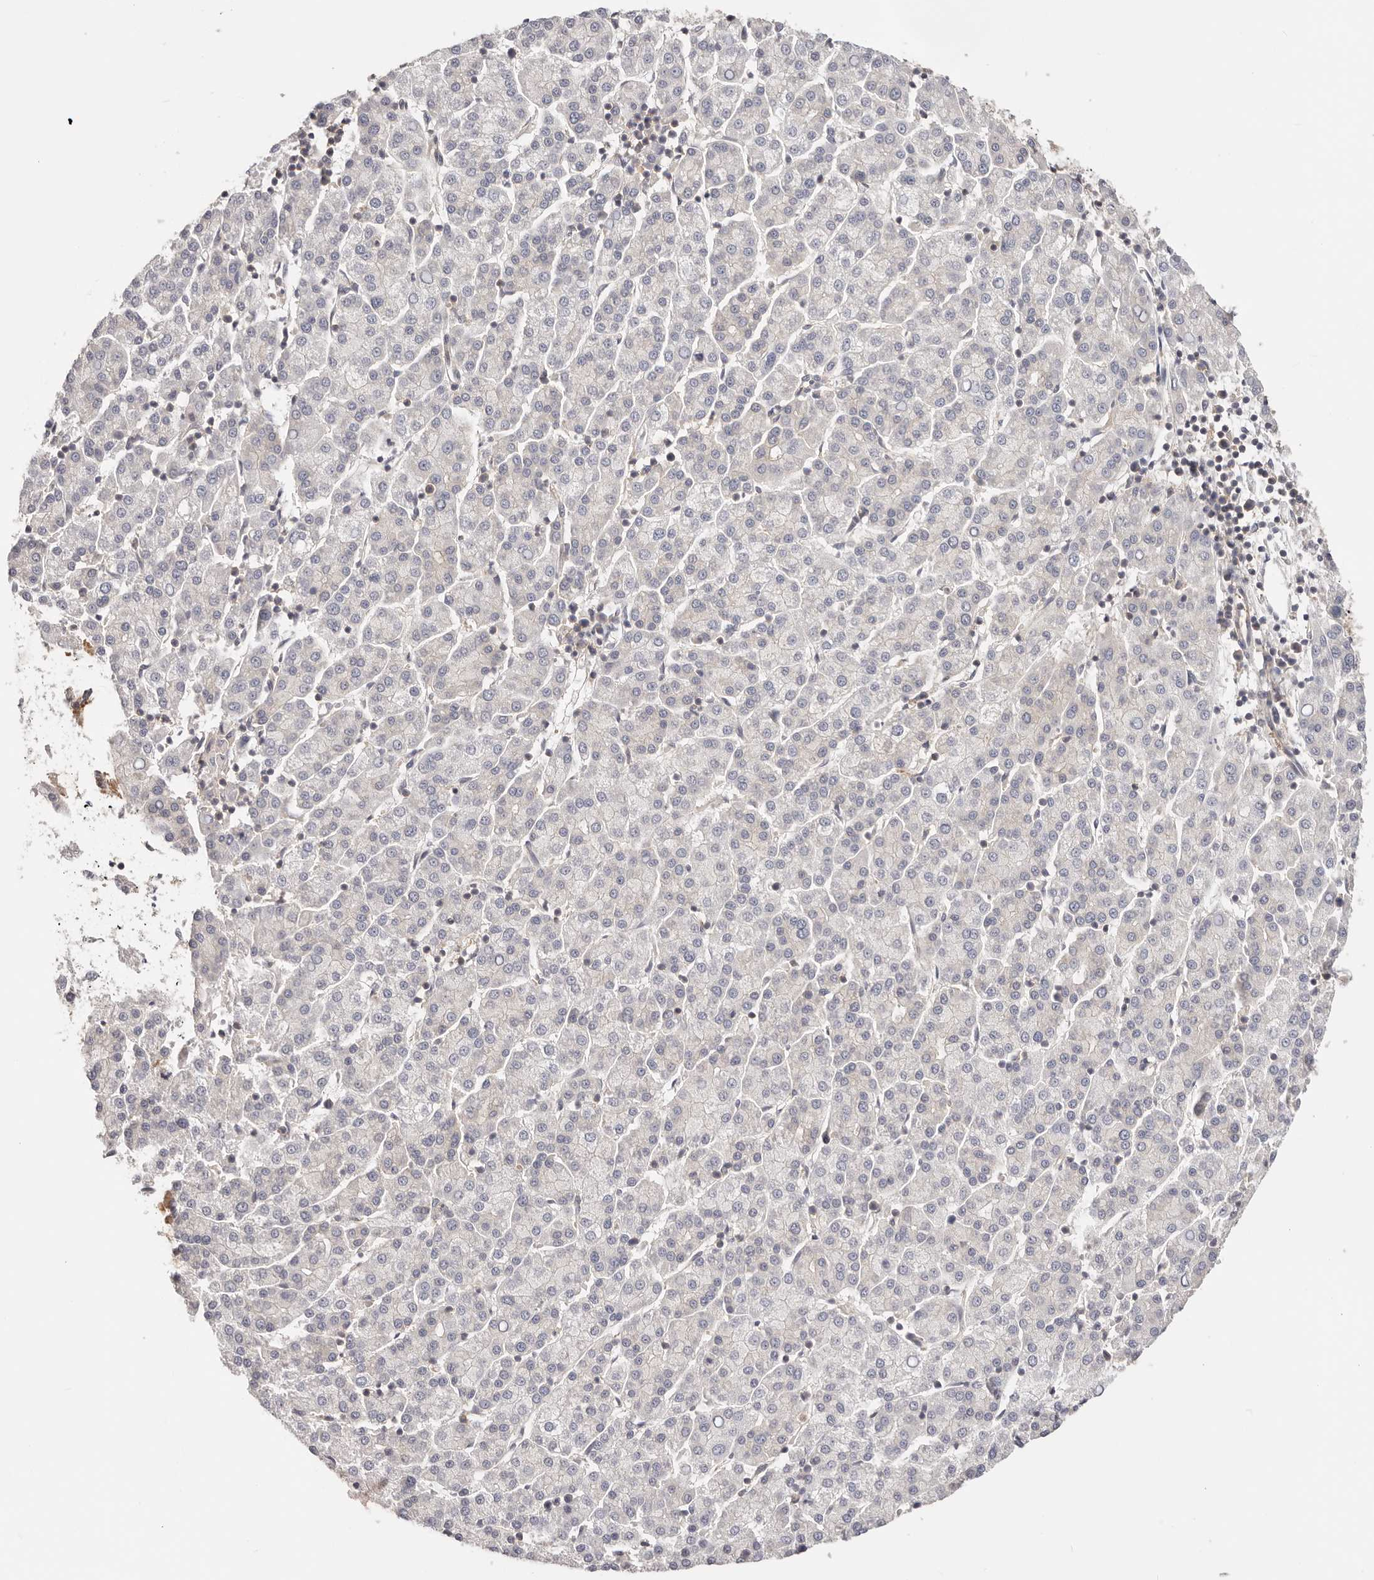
{"staining": {"intensity": "negative", "quantity": "none", "location": "none"}, "tissue": "liver cancer", "cell_type": "Tumor cells", "image_type": "cancer", "snomed": [{"axis": "morphology", "description": "Carcinoma, Hepatocellular, NOS"}, {"axis": "topography", "description": "Liver"}], "caption": "Immunohistochemical staining of human hepatocellular carcinoma (liver) reveals no significant expression in tumor cells.", "gene": "KCMF1", "patient": {"sex": "female", "age": 58}}